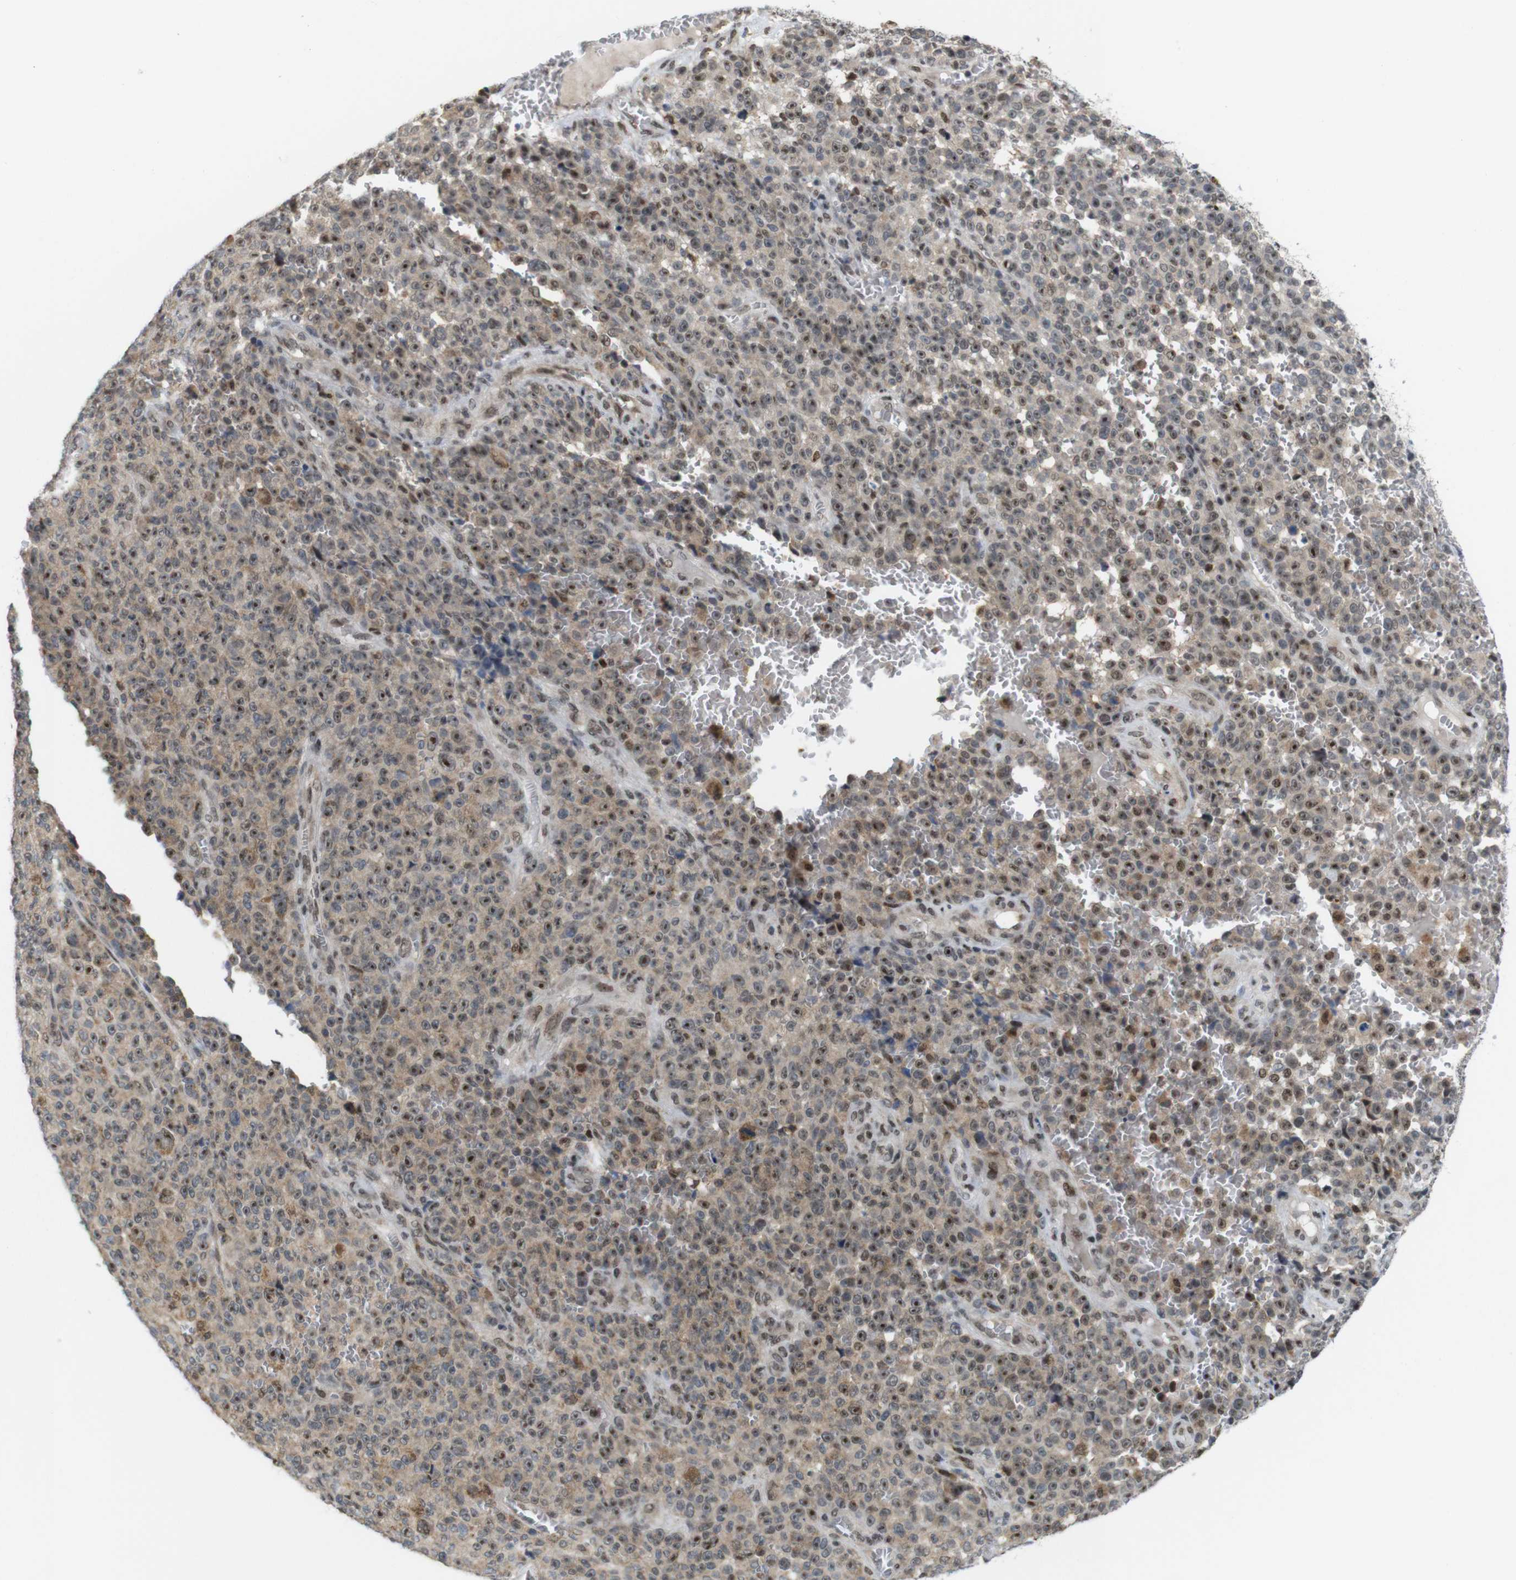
{"staining": {"intensity": "strong", "quantity": ">75%", "location": "cytoplasmic/membranous,nuclear"}, "tissue": "melanoma", "cell_type": "Tumor cells", "image_type": "cancer", "snomed": [{"axis": "morphology", "description": "Malignant melanoma, NOS"}, {"axis": "topography", "description": "Skin"}], "caption": "Immunohistochemical staining of human melanoma displays strong cytoplasmic/membranous and nuclear protein expression in about >75% of tumor cells.", "gene": "PNMA8A", "patient": {"sex": "female", "age": 82}}